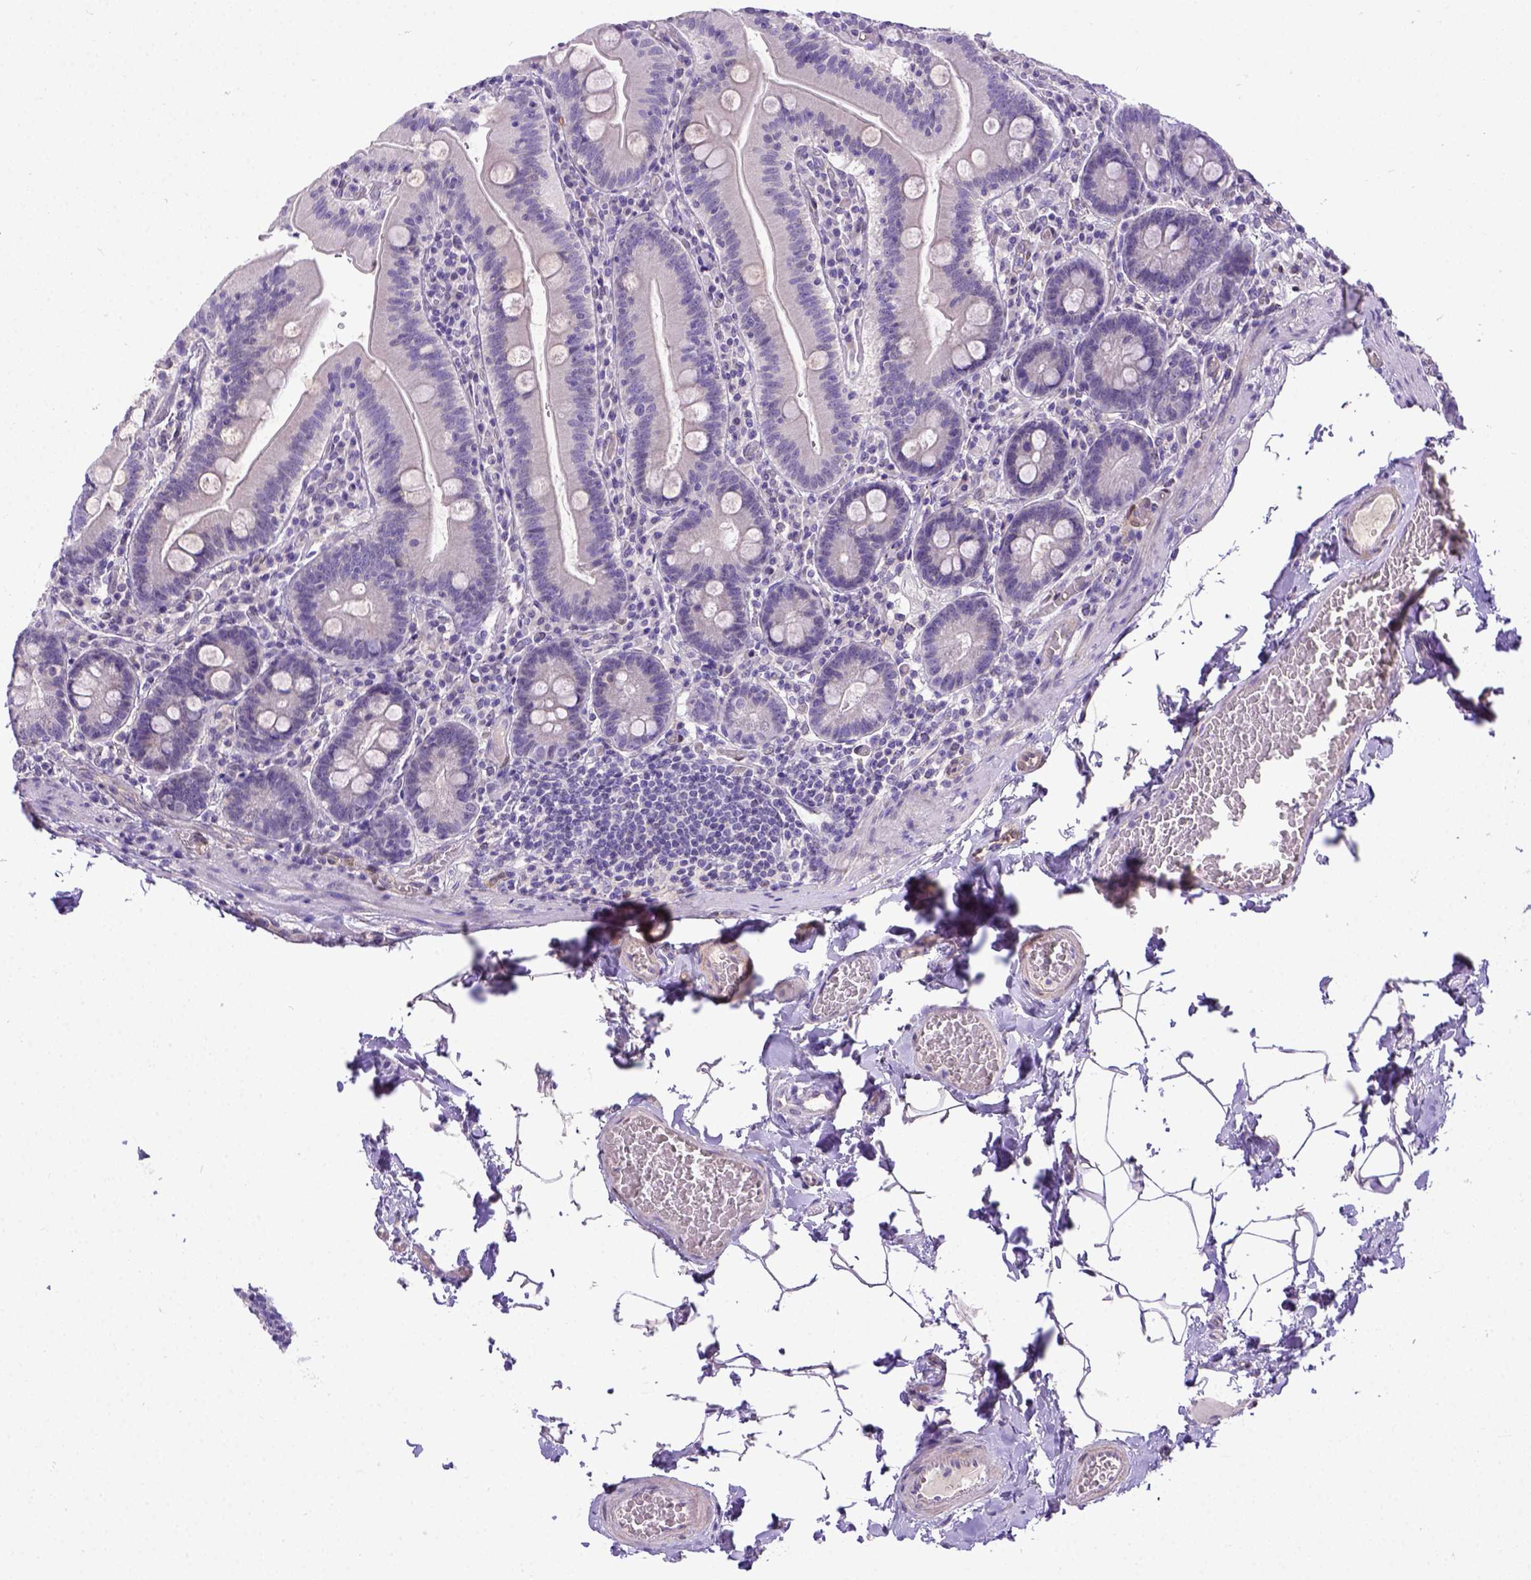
{"staining": {"intensity": "negative", "quantity": "none", "location": "none"}, "tissue": "small intestine", "cell_type": "Glandular cells", "image_type": "normal", "snomed": [{"axis": "morphology", "description": "Normal tissue, NOS"}, {"axis": "topography", "description": "Small intestine"}], "caption": "Protein analysis of unremarkable small intestine shows no significant expression in glandular cells.", "gene": "BTN1A1", "patient": {"sex": "male", "age": 37}}